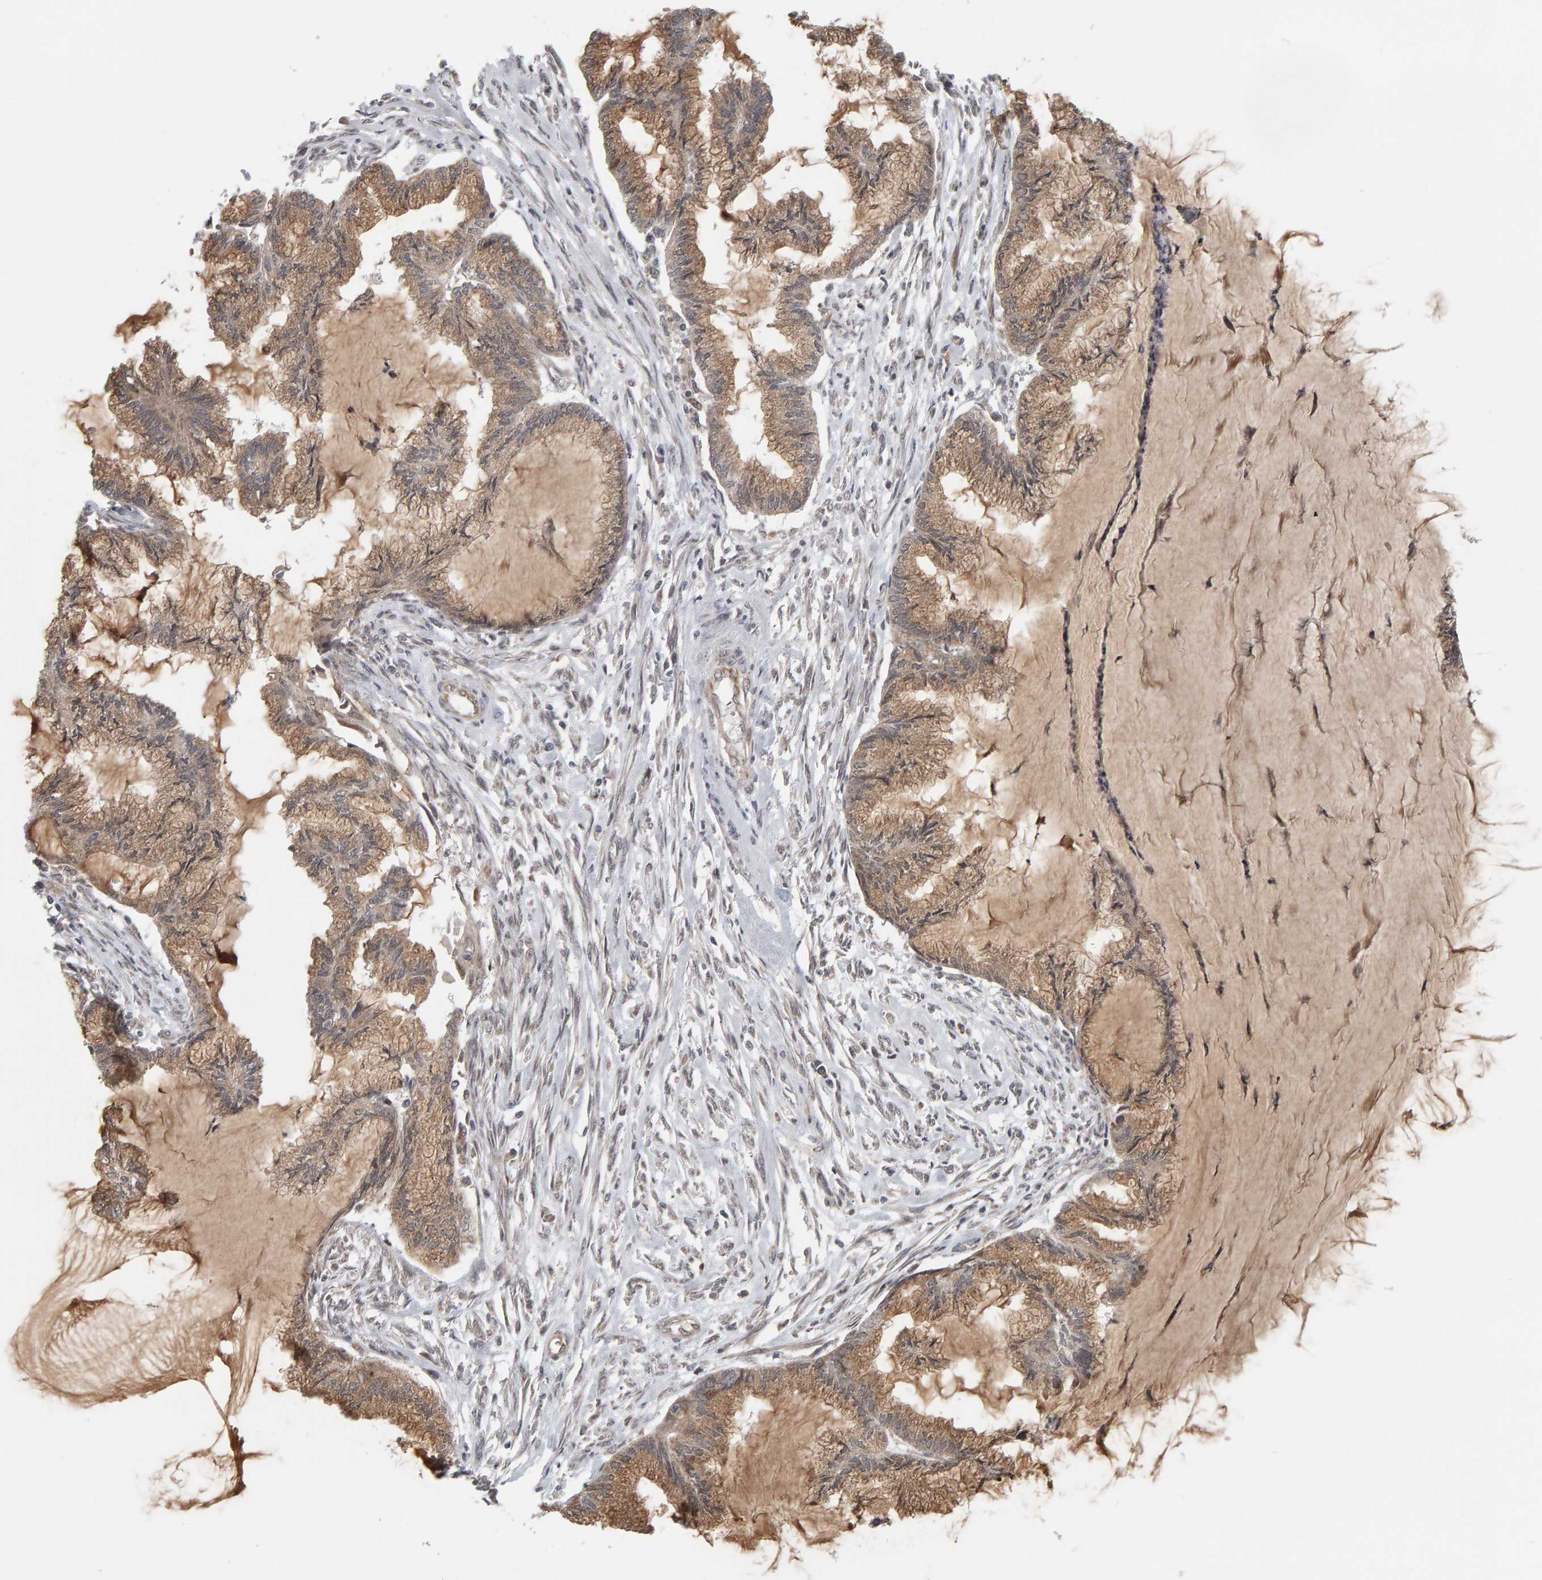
{"staining": {"intensity": "moderate", "quantity": ">75%", "location": "cytoplasmic/membranous"}, "tissue": "endometrial cancer", "cell_type": "Tumor cells", "image_type": "cancer", "snomed": [{"axis": "morphology", "description": "Adenocarcinoma, NOS"}, {"axis": "topography", "description": "Endometrium"}], "caption": "A micrograph showing moderate cytoplasmic/membranous positivity in approximately >75% of tumor cells in endometrial cancer (adenocarcinoma), as visualized by brown immunohistochemical staining.", "gene": "DAP3", "patient": {"sex": "female", "age": 86}}